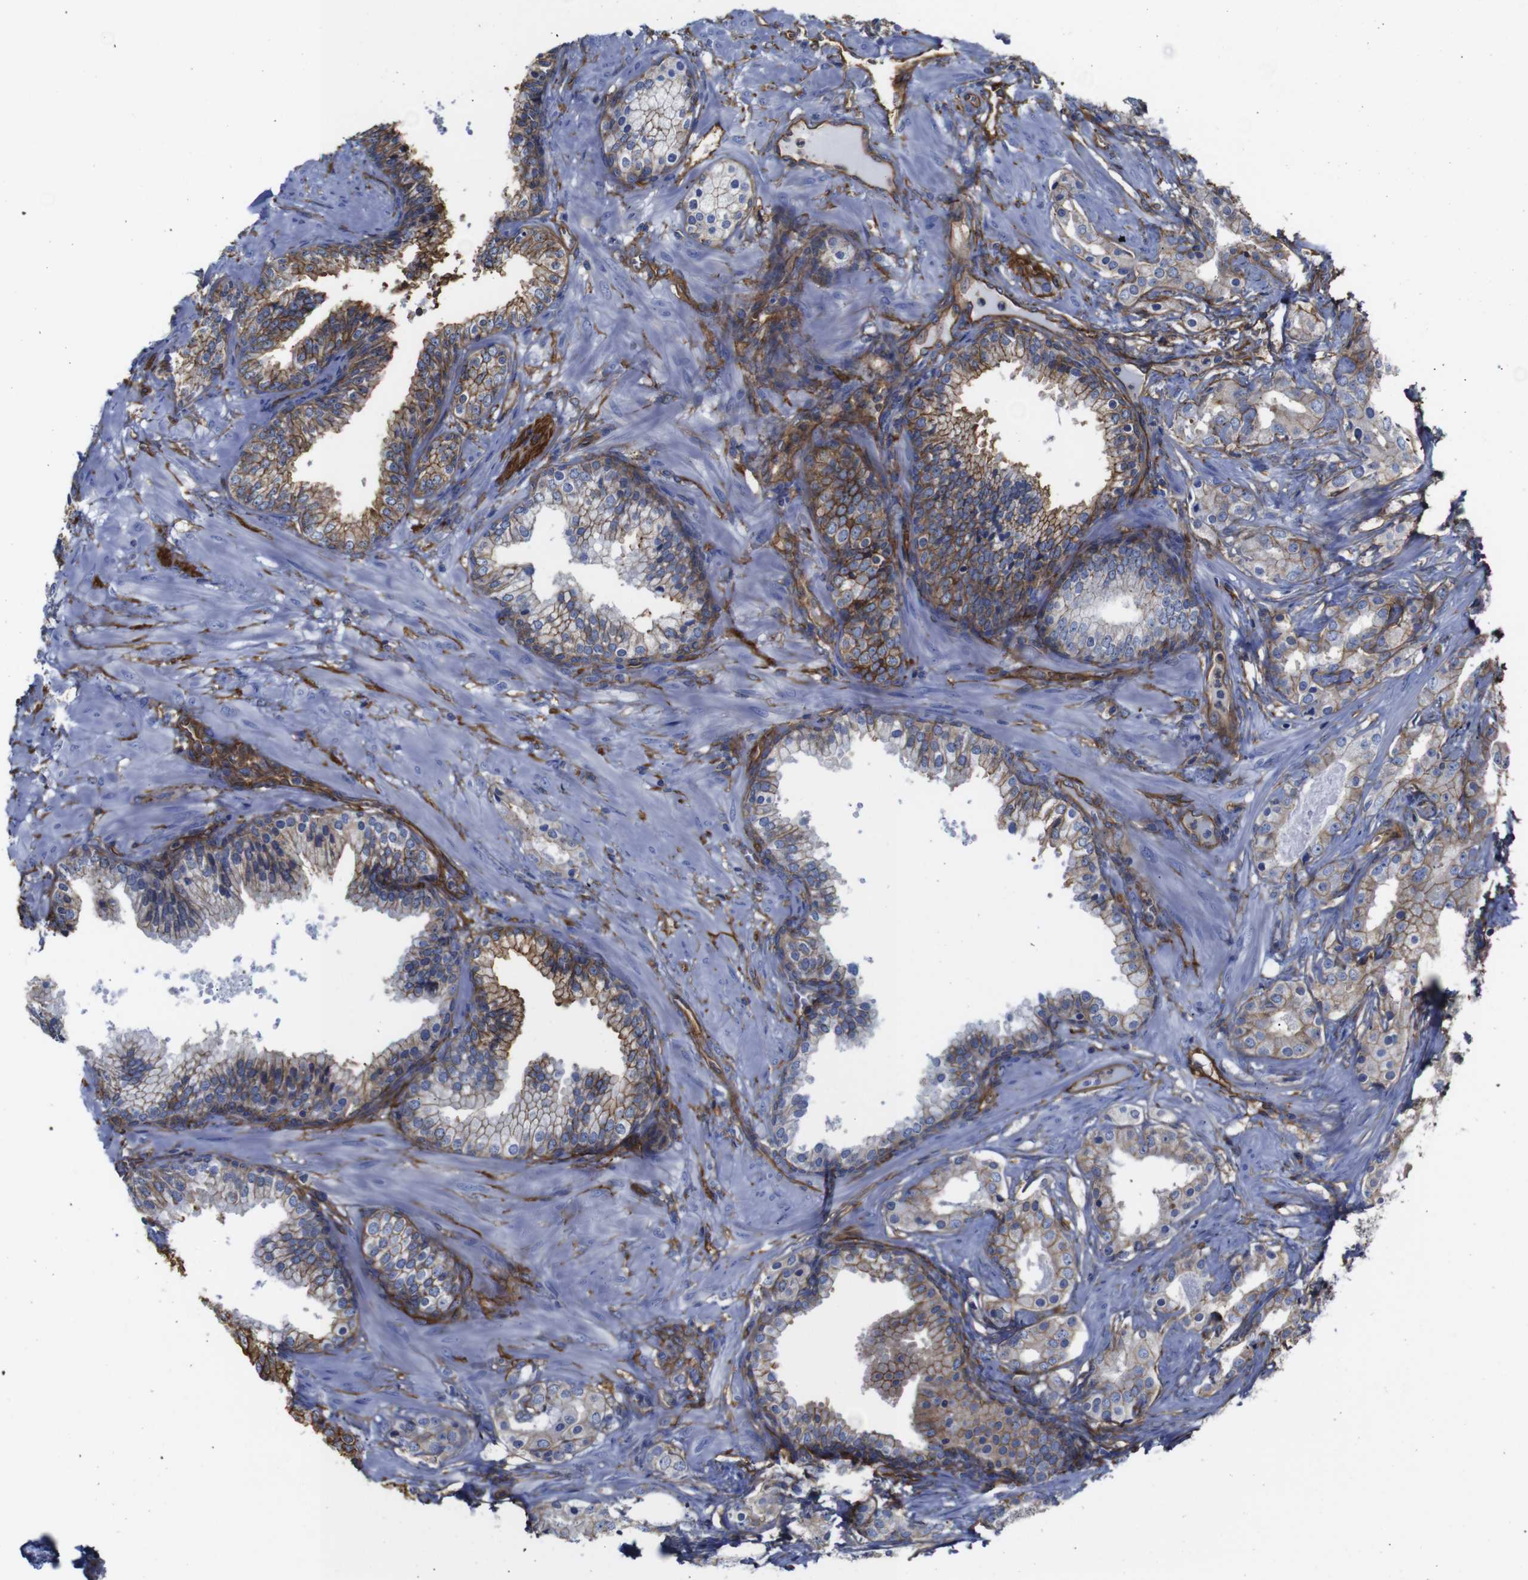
{"staining": {"intensity": "moderate", "quantity": ">75%", "location": "cytoplasmic/membranous"}, "tissue": "prostate cancer", "cell_type": "Tumor cells", "image_type": "cancer", "snomed": [{"axis": "morphology", "description": "Adenocarcinoma, Low grade"}, {"axis": "topography", "description": "Prostate"}], "caption": "Immunohistochemical staining of human prostate cancer shows medium levels of moderate cytoplasmic/membranous protein positivity in about >75% of tumor cells.", "gene": "SPTBN1", "patient": {"sex": "male", "age": 59}}